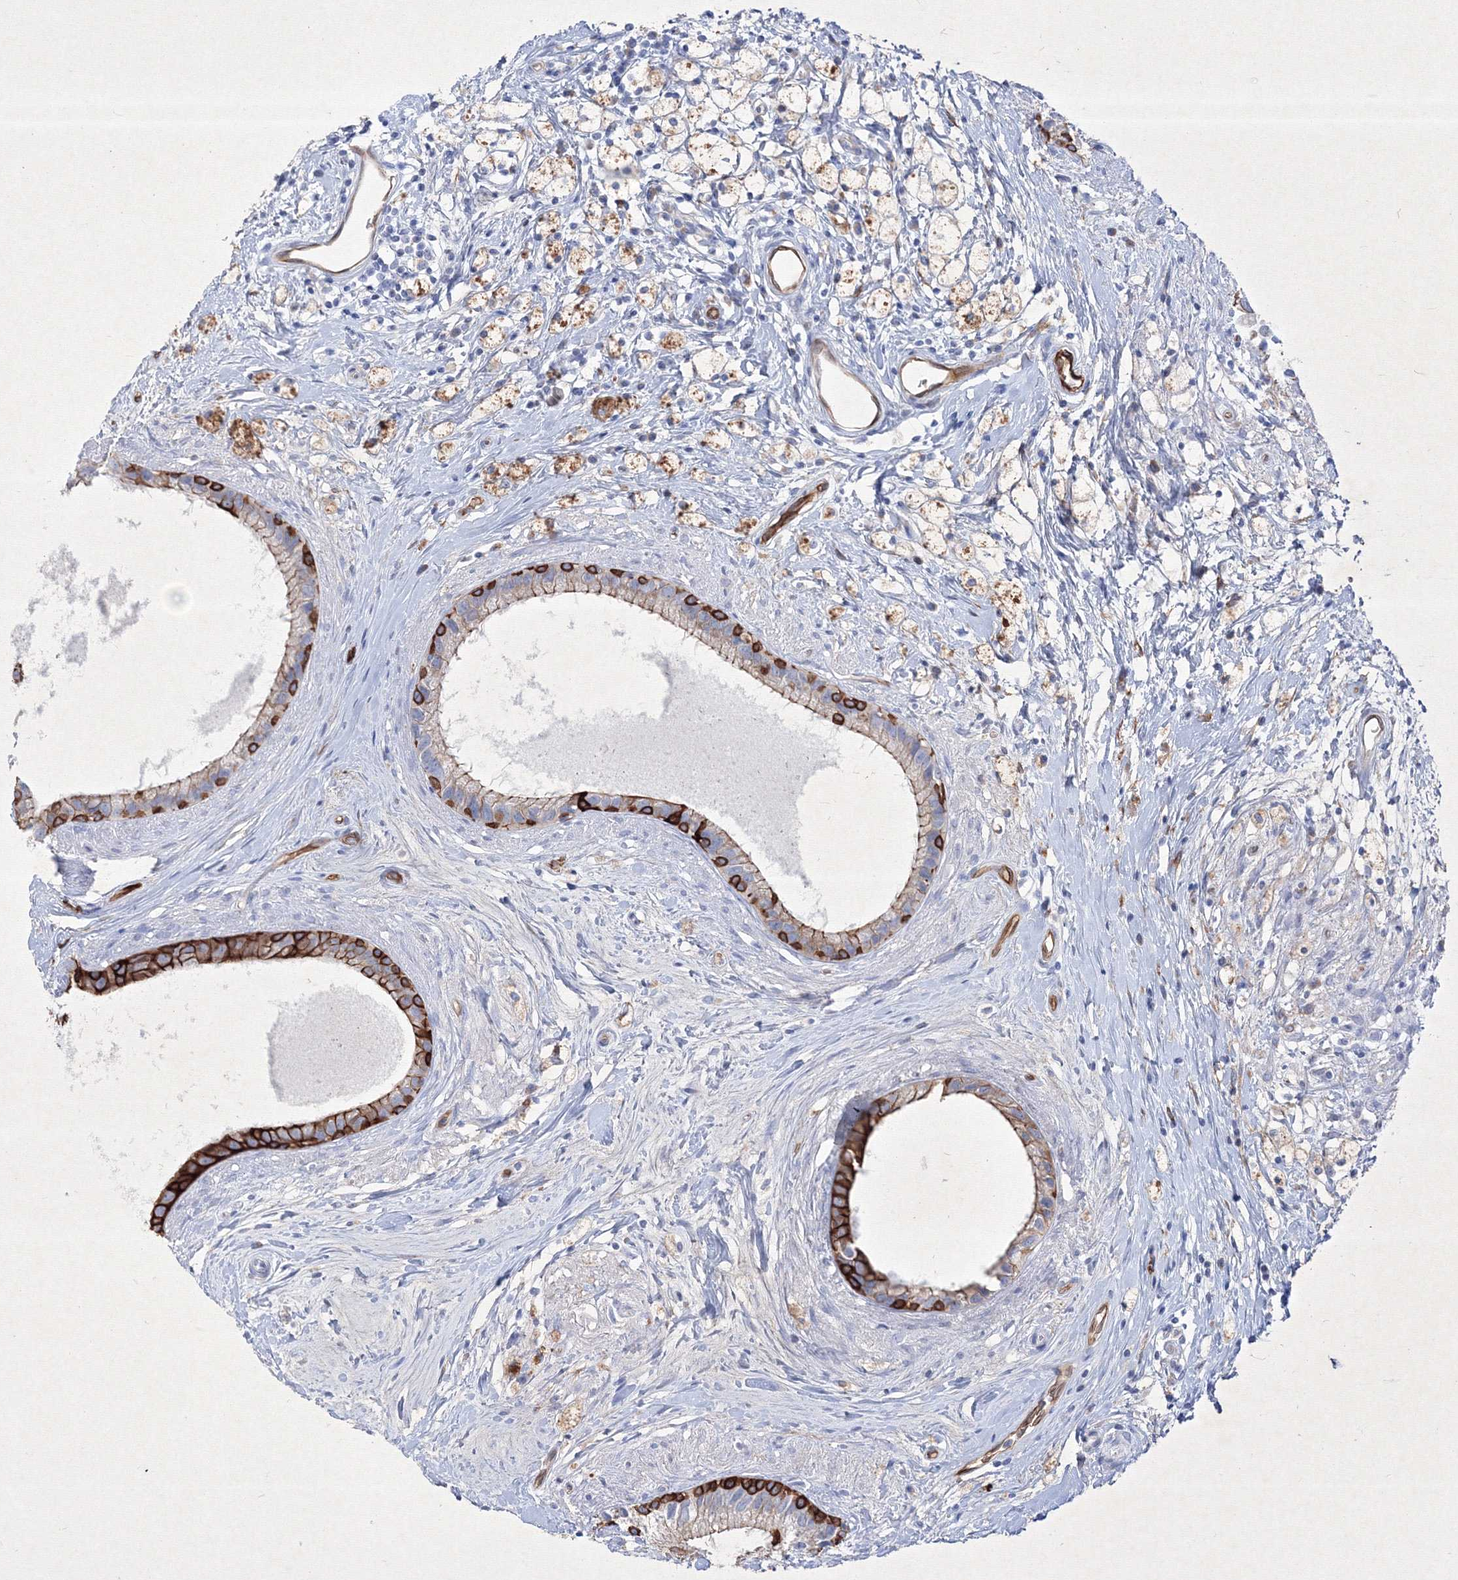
{"staining": {"intensity": "strong", "quantity": "25%-75%", "location": "cytoplasmic/membranous"}, "tissue": "epididymis", "cell_type": "Glandular cells", "image_type": "normal", "snomed": [{"axis": "morphology", "description": "Normal tissue, NOS"}, {"axis": "topography", "description": "Epididymis"}], "caption": "Protein staining reveals strong cytoplasmic/membranous expression in about 25%-75% of glandular cells in normal epididymis. Immunohistochemistry stains the protein in brown and the nuclei are stained blue.", "gene": "TMEM139", "patient": {"sex": "male", "age": 80}}